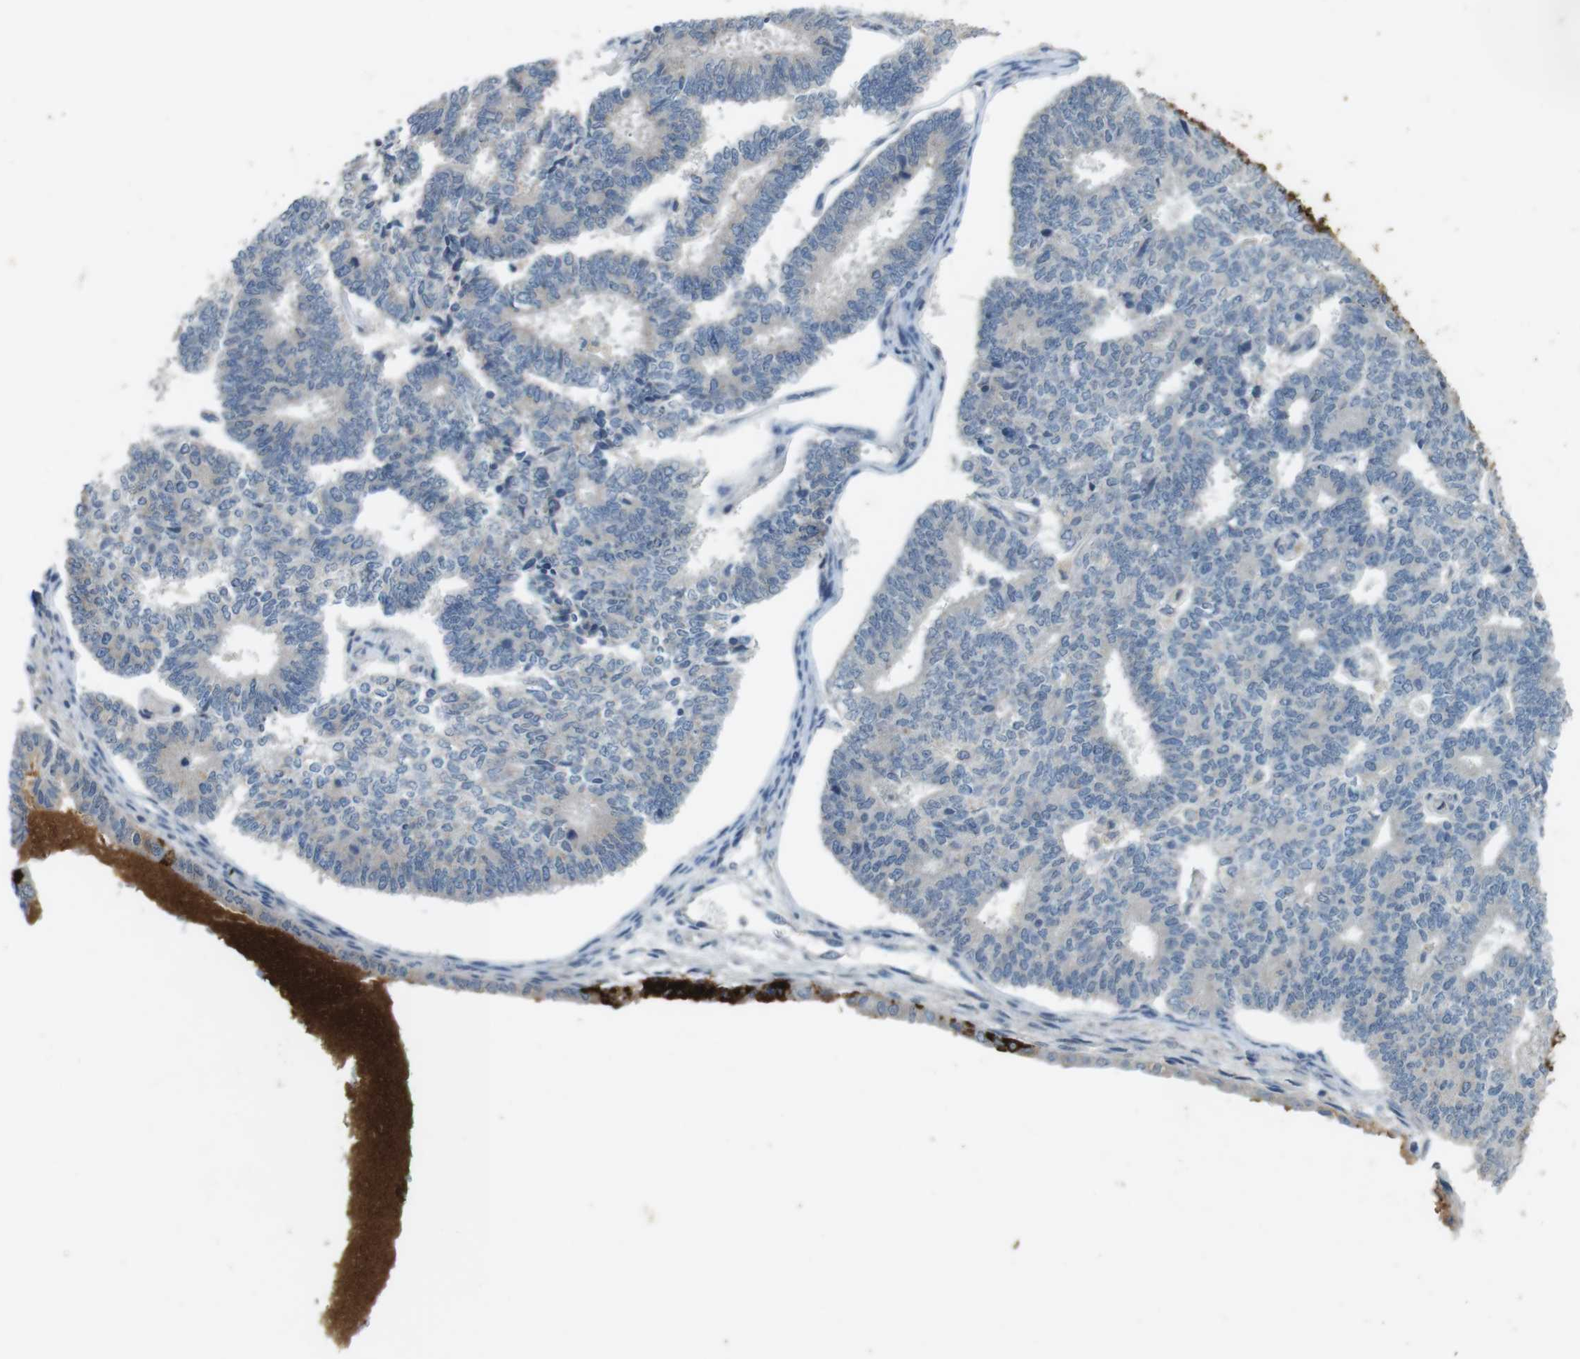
{"staining": {"intensity": "weak", "quantity": ">75%", "location": "cytoplasmic/membranous"}, "tissue": "endometrial cancer", "cell_type": "Tumor cells", "image_type": "cancer", "snomed": [{"axis": "morphology", "description": "Adenocarcinoma, NOS"}, {"axis": "topography", "description": "Endometrium"}], "caption": "A high-resolution photomicrograph shows IHC staining of endometrial cancer (adenocarcinoma), which demonstrates weak cytoplasmic/membranous positivity in approximately >75% of tumor cells. The staining was performed using DAB, with brown indicating positive protein expression. Nuclei are stained blue with hematoxylin.", "gene": "MUC5B", "patient": {"sex": "female", "age": 70}}